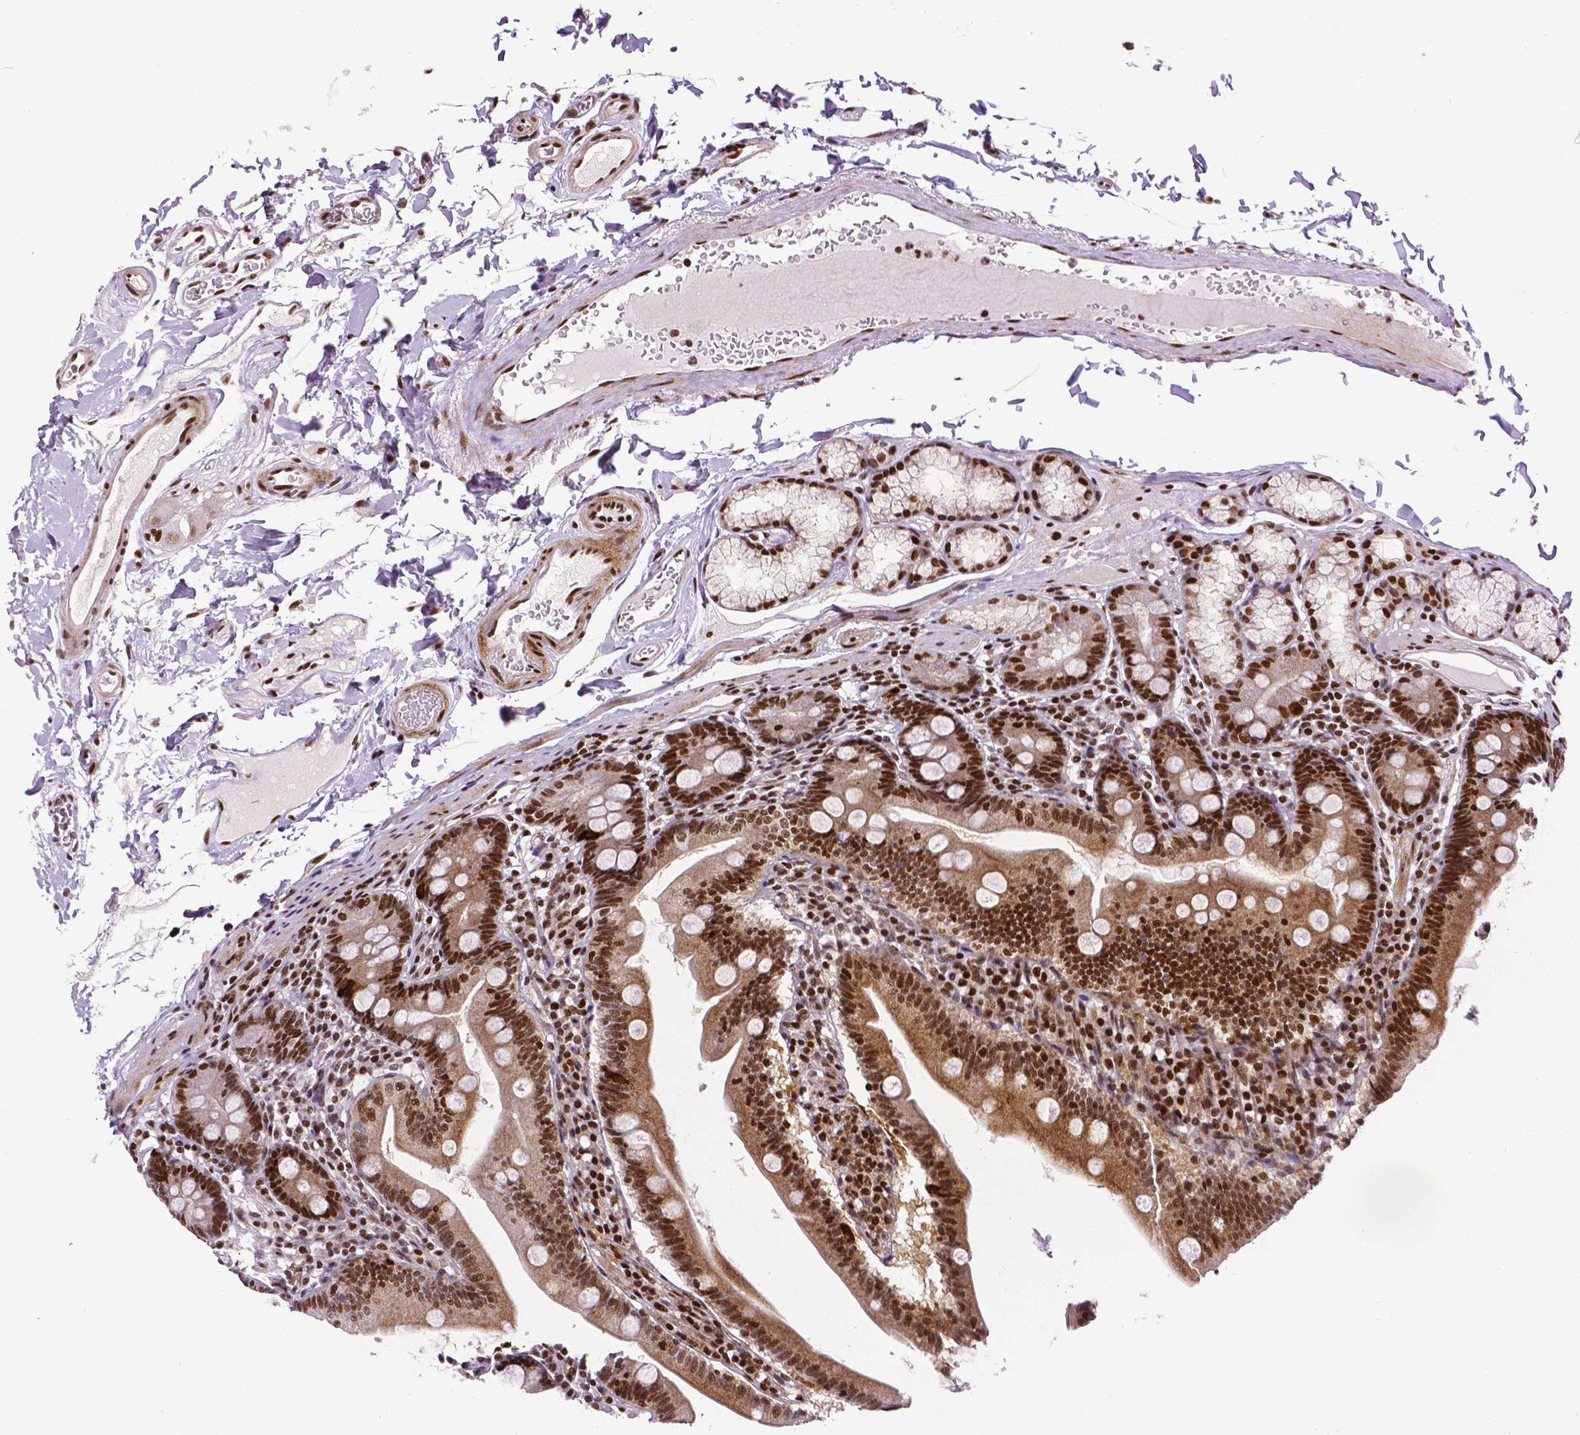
{"staining": {"intensity": "strong", "quantity": ">75%", "location": "nuclear"}, "tissue": "duodenum", "cell_type": "Glandular cells", "image_type": "normal", "snomed": [{"axis": "morphology", "description": "Normal tissue, NOS"}, {"axis": "topography", "description": "Duodenum"}], "caption": "The immunohistochemical stain labels strong nuclear positivity in glandular cells of unremarkable duodenum. (DAB = brown stain, brightfield microscopy at high magnification).", "gene": "CTCF", "patient": {"sex": "female", "age": 67}}